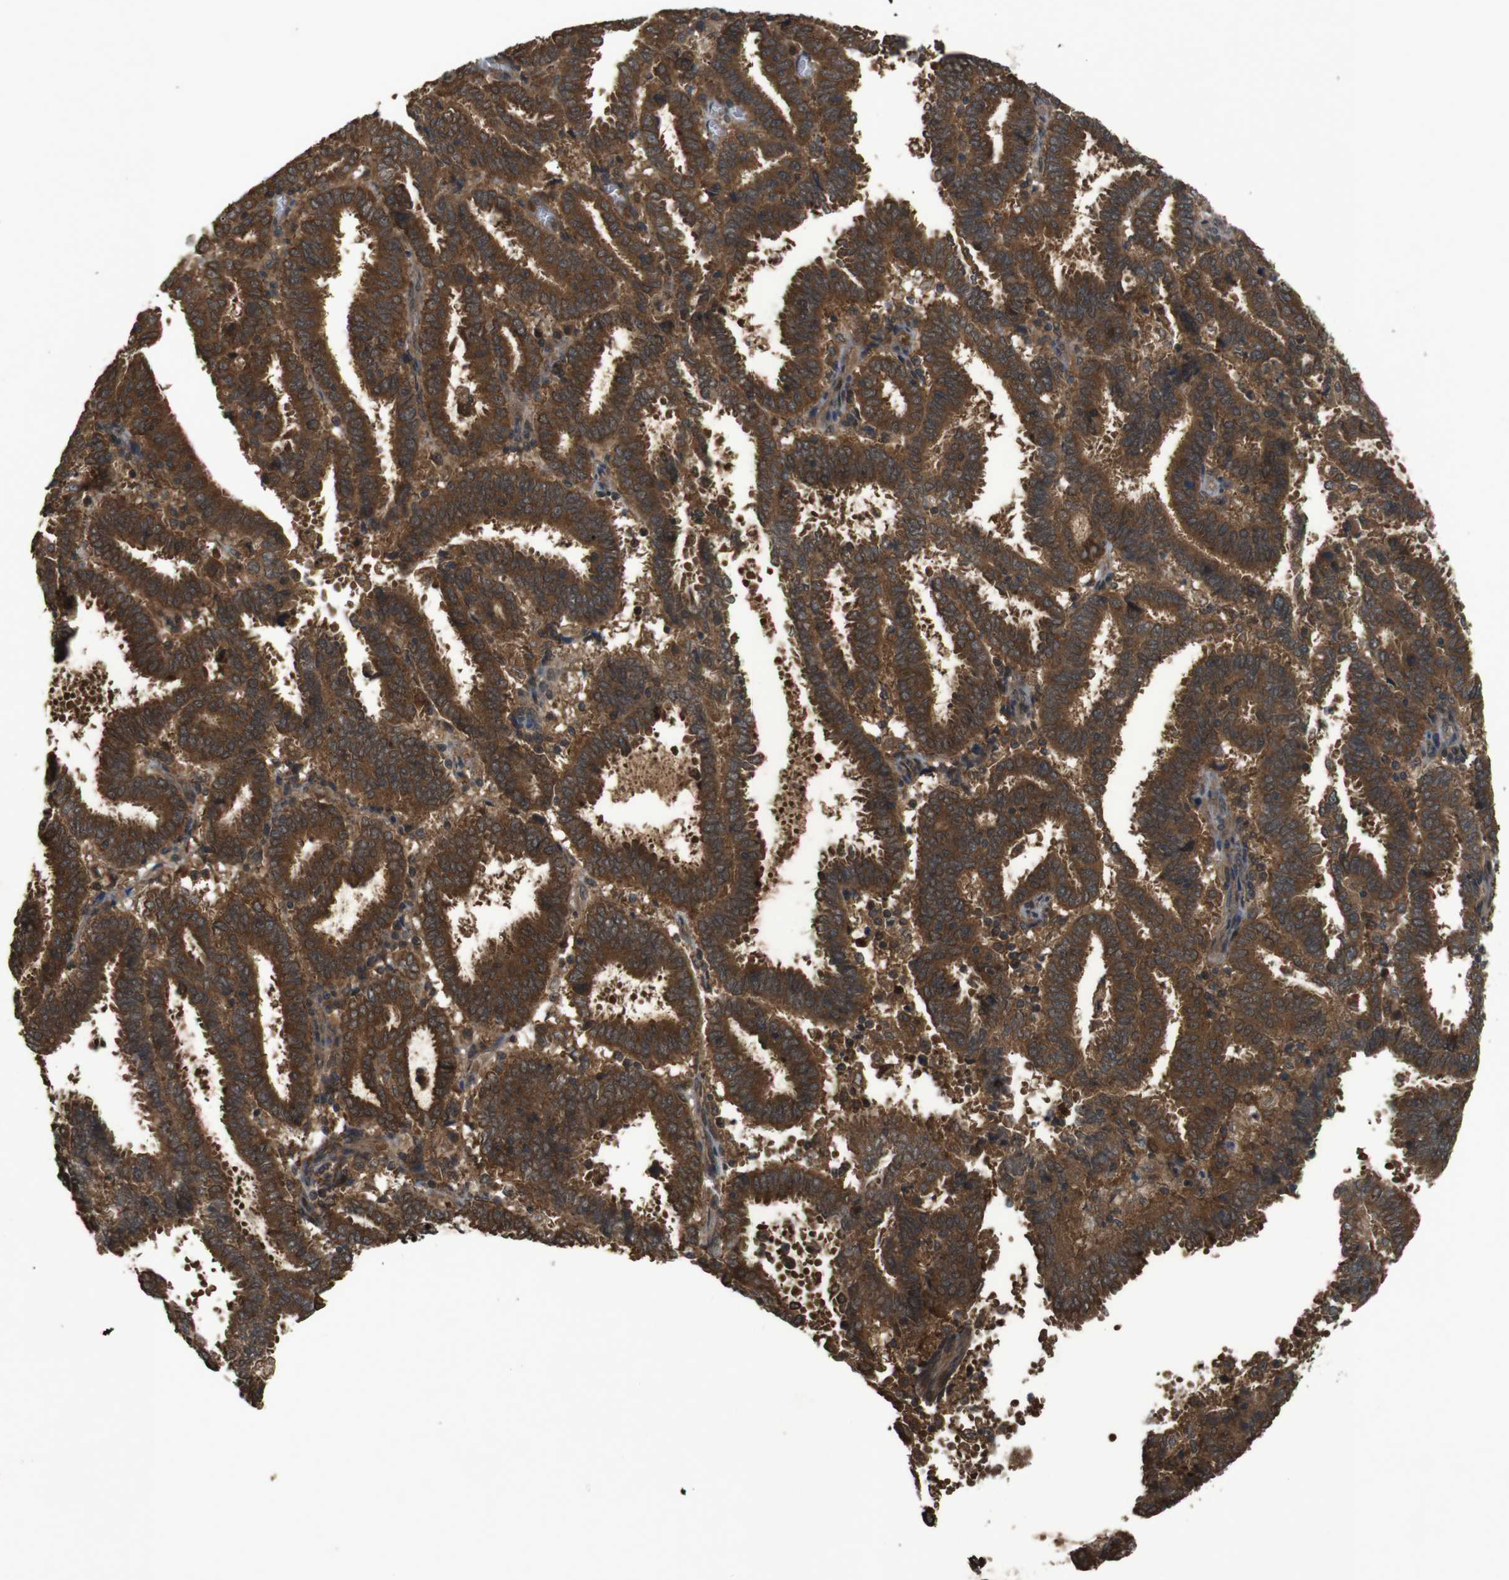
{"staining": {"intensity": "strong", "quantity": ">75%", "location": "cytoplasmic/membranous"}, "tissue": "endometrial cancer", "cell_type": "Tumor cells", "image_type": "cancer", "snomed": [{"axis": "morphology", "description": "Adenocarcinoma, NOS"}, {"axis": "topography", "description": "Uterus"}], "caption": "Immunohistochemistry histopathology image of neoplastic tissue: endometrial cancer stained using immunohistochemistry shows high levels of strong protein expression localized specifically in the cytoplasmic/membranous of tumor cells, appearing as a cytoplasmic/membranous brown color.", "gene": "NFKBIE", "patient": {"sex": "female", "age": 83}}